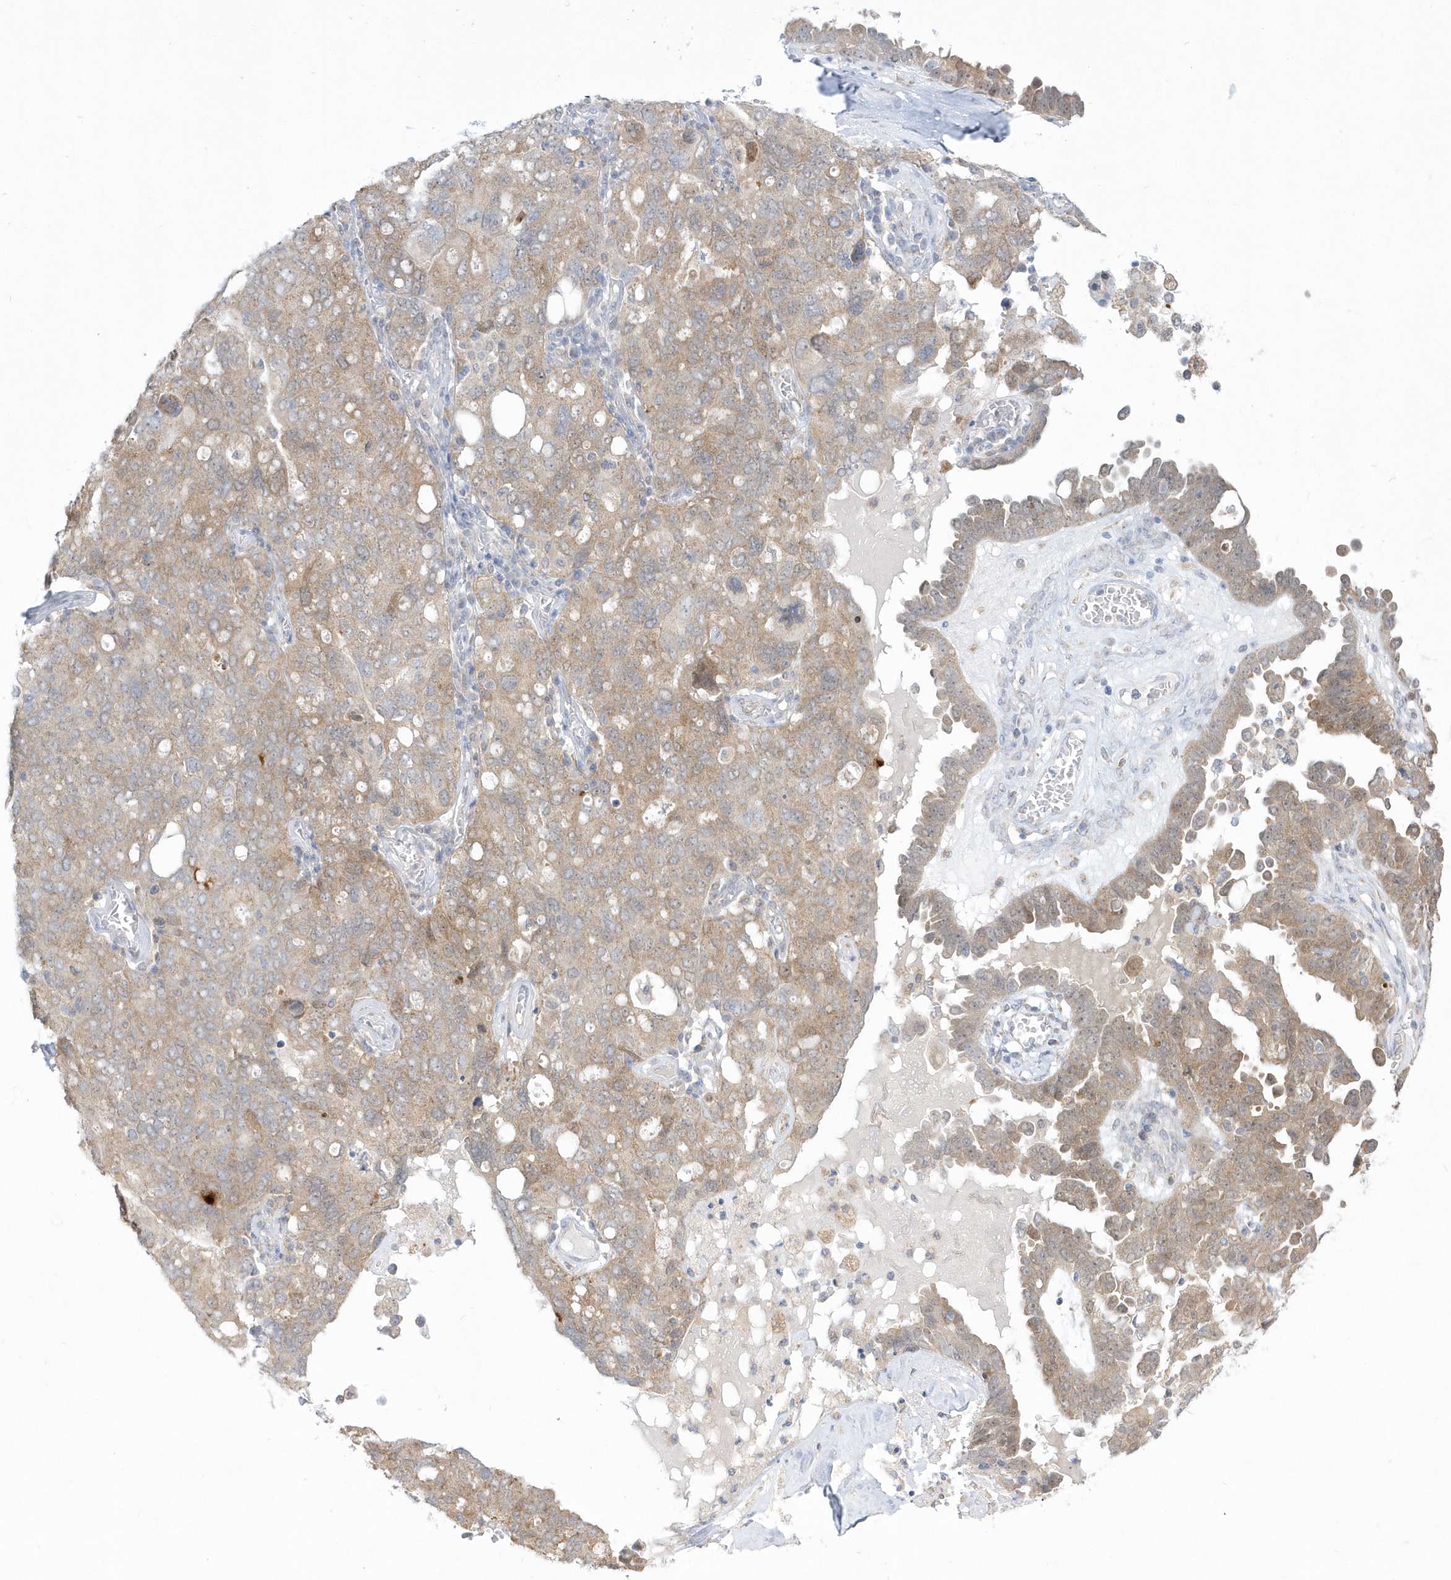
{"staining": {"intensity": "moderate", "quantity": "25%-75%", "location": "cytoplasmic/membranous"}, "tissue": "ovarian cancer", "cell_type": "Tumor cells", "image_type": "cancer", "snomed": [{"axis": "morphology", "description": "Carcinoma, endometroid"}, {"axis": "topography", "description": "Ovary"}], "caption": "Immunohistochemistry (IHC) photomicrograph of ovarian cancer (endometroid carcinoma) stained for a protein (brown), which demonstrates medium levels of moderate cytoplasmic/membranous staining in about 25%-75% of tumor cells.", "gene": "PCBD1", "patient": {"sex": "female", "age": 62}}